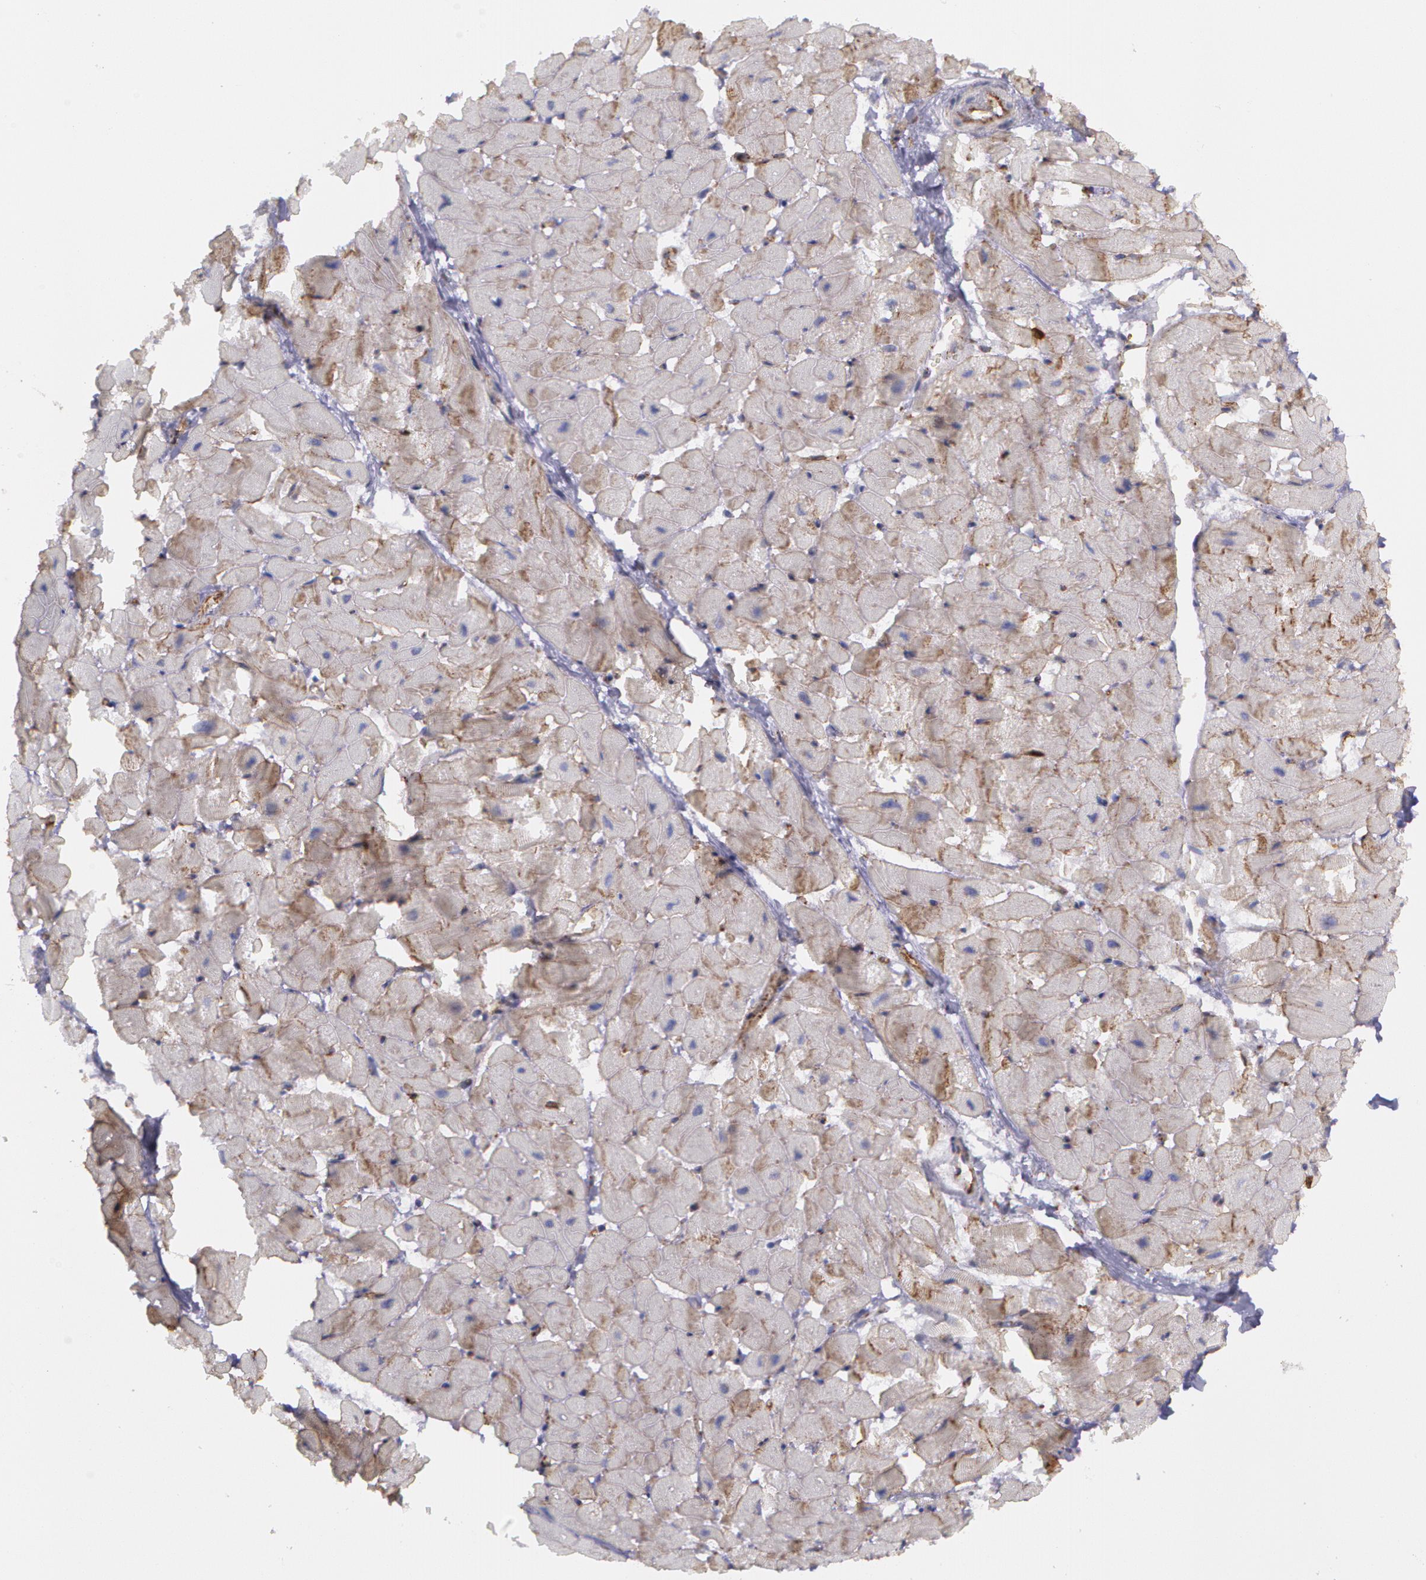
{"staining": {"intensity": "moderate", "quantity": "25%-75%", "location": "cytoplasmic/membranous"}, "tissue": "heart muscle", "cell_type": "Cardiomyocytes", "image_type": "normal", "snomed": [{"axis": "morphology", "description": "Normal tissue, NOS"}, {"axis": "topography", "description": "Heart"}], "caption": "Unremarkable heart muscle displays moderate cytoplasmic/membranous staining in approximately 25%-75% of cardiomyocytes, visualized by immunohistochemistry.", "gene": "FLOT2", "patient": {"sex": "female", "age": 19}}